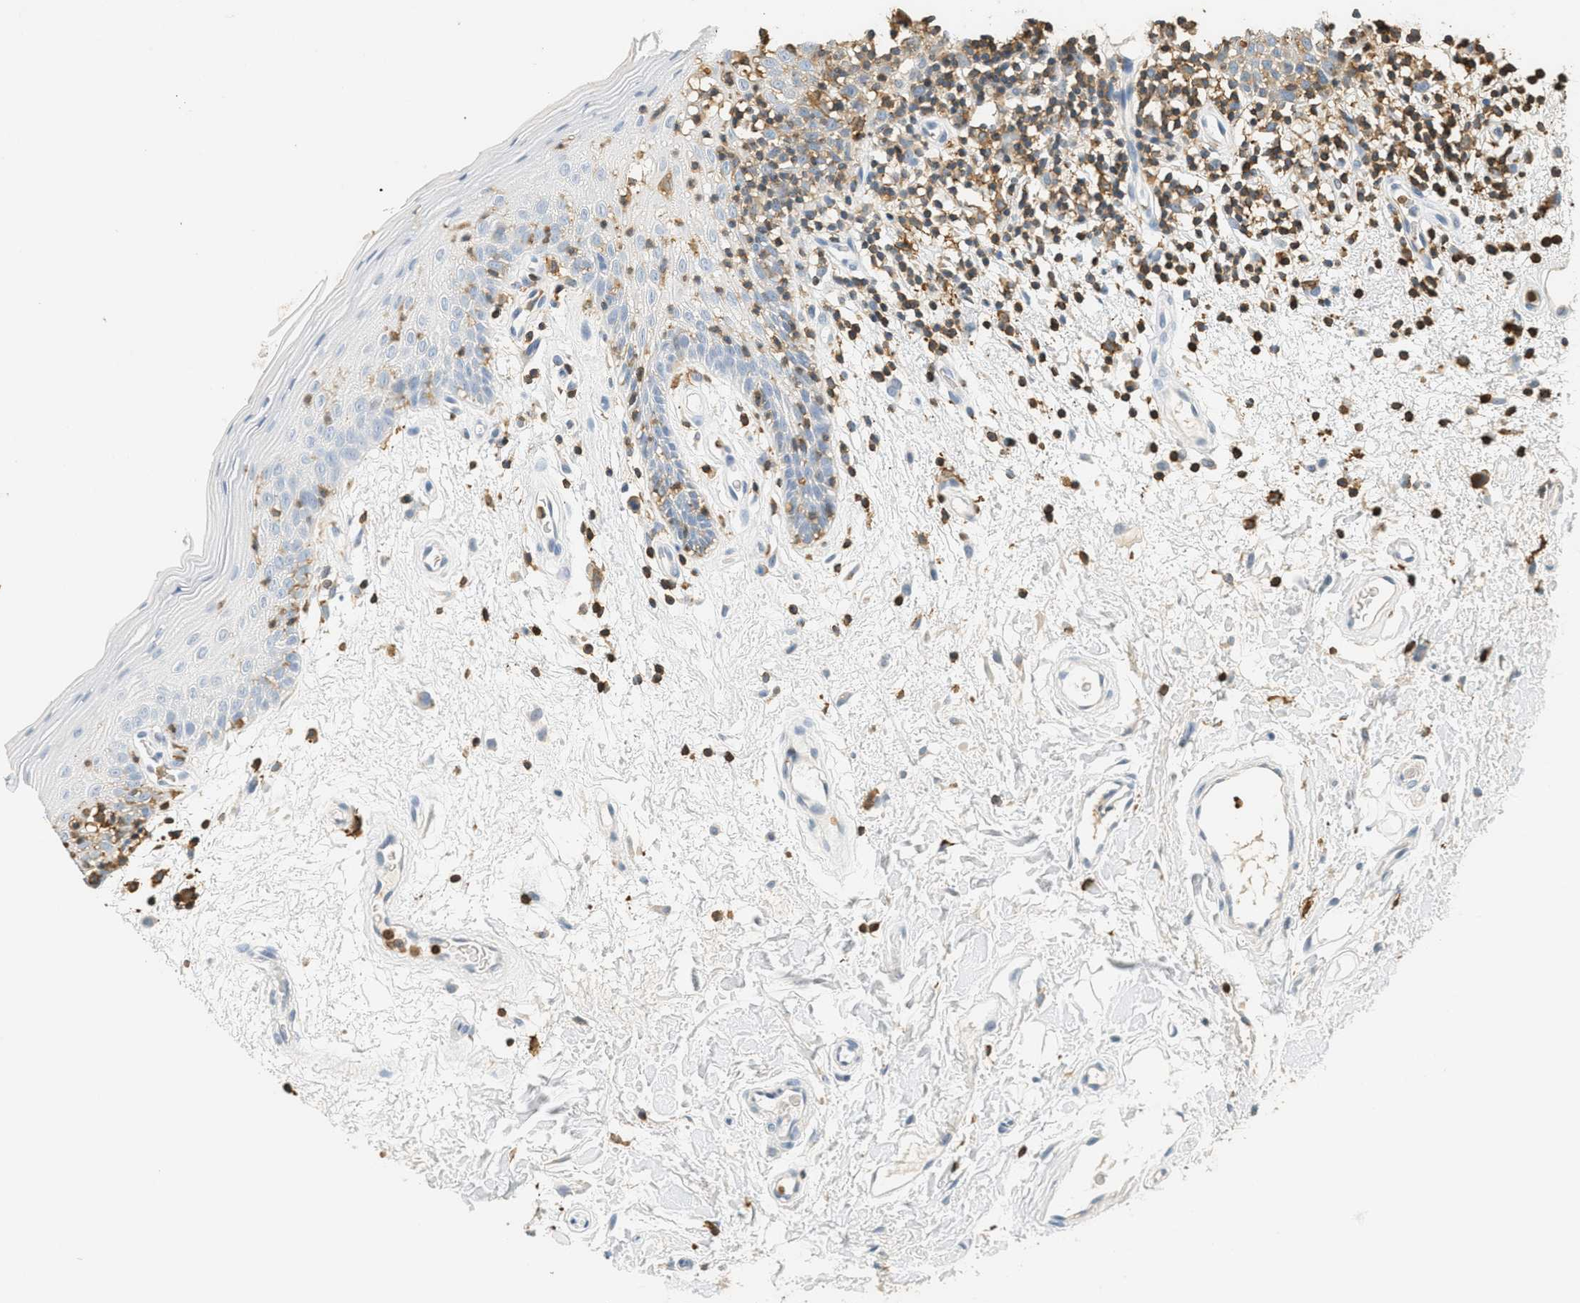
{"staining": {"intensity": "negative", "quantity": "none", "location": "none"}, "tissue": "oral mucosa", "cell_type": "Squamous epithelial cells", "image_type": "normal", "snomed": [{"axis": "morphology", "description": "Normal tissue, NOS"}, {"axis": "morphology", "description": "Squamous cell carcinoma, NOS"}, {"axis": "topography", "description": "Skeletal muscle"}, {"axis": "topography", "description": "Oral tissue"}, {"axis": "topography", "description": "Head-Neck"}], "caption": "Immunohistochemical staining of benign oral mucosa demonstrates no significant positivity in squamous epithelial cells. (Immunohistochemistry, brightfield microscopy, high magnification).", "gene": "LSP1", "patient": {"sex": "male", "age": 71}}